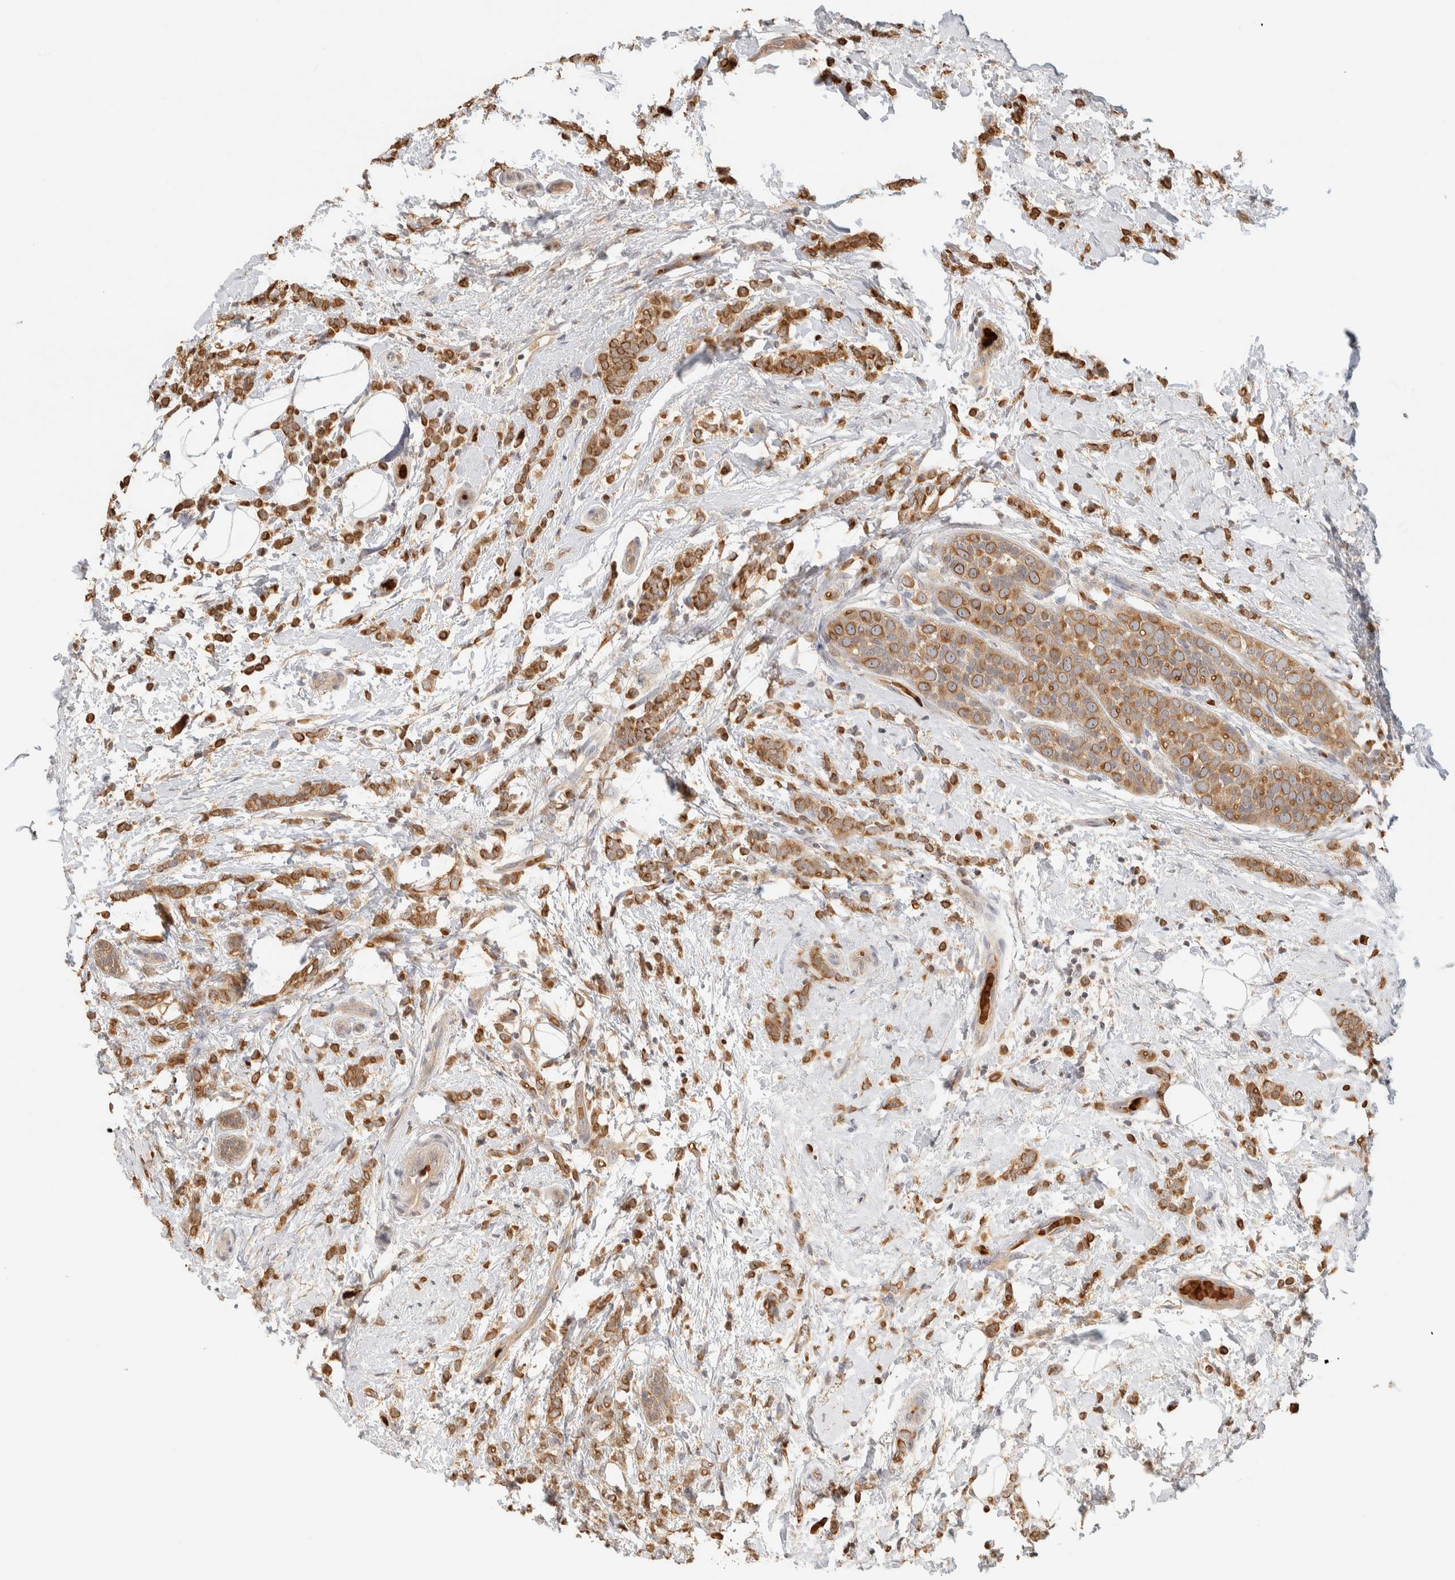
{"staining": {"intensity": "moderate", "quantity": ">75%", "location": "cytoplasmic/membranous"}, "tissue": "breast cancer", "cell_type": "Tumor cells", "image_type": "cancer", "snomed": [{"axis": "morphology", "description": "Lobular carcinoma"}, {"axis": "topography", "description": "Breast"}], "caption": "An image of breast cancer stained for a protein exhibits moderate cytoplasmic/membranous brown staining in tumor cells.", "gene": "TTI2", "patient": {"sex": "female", "age": 50}}